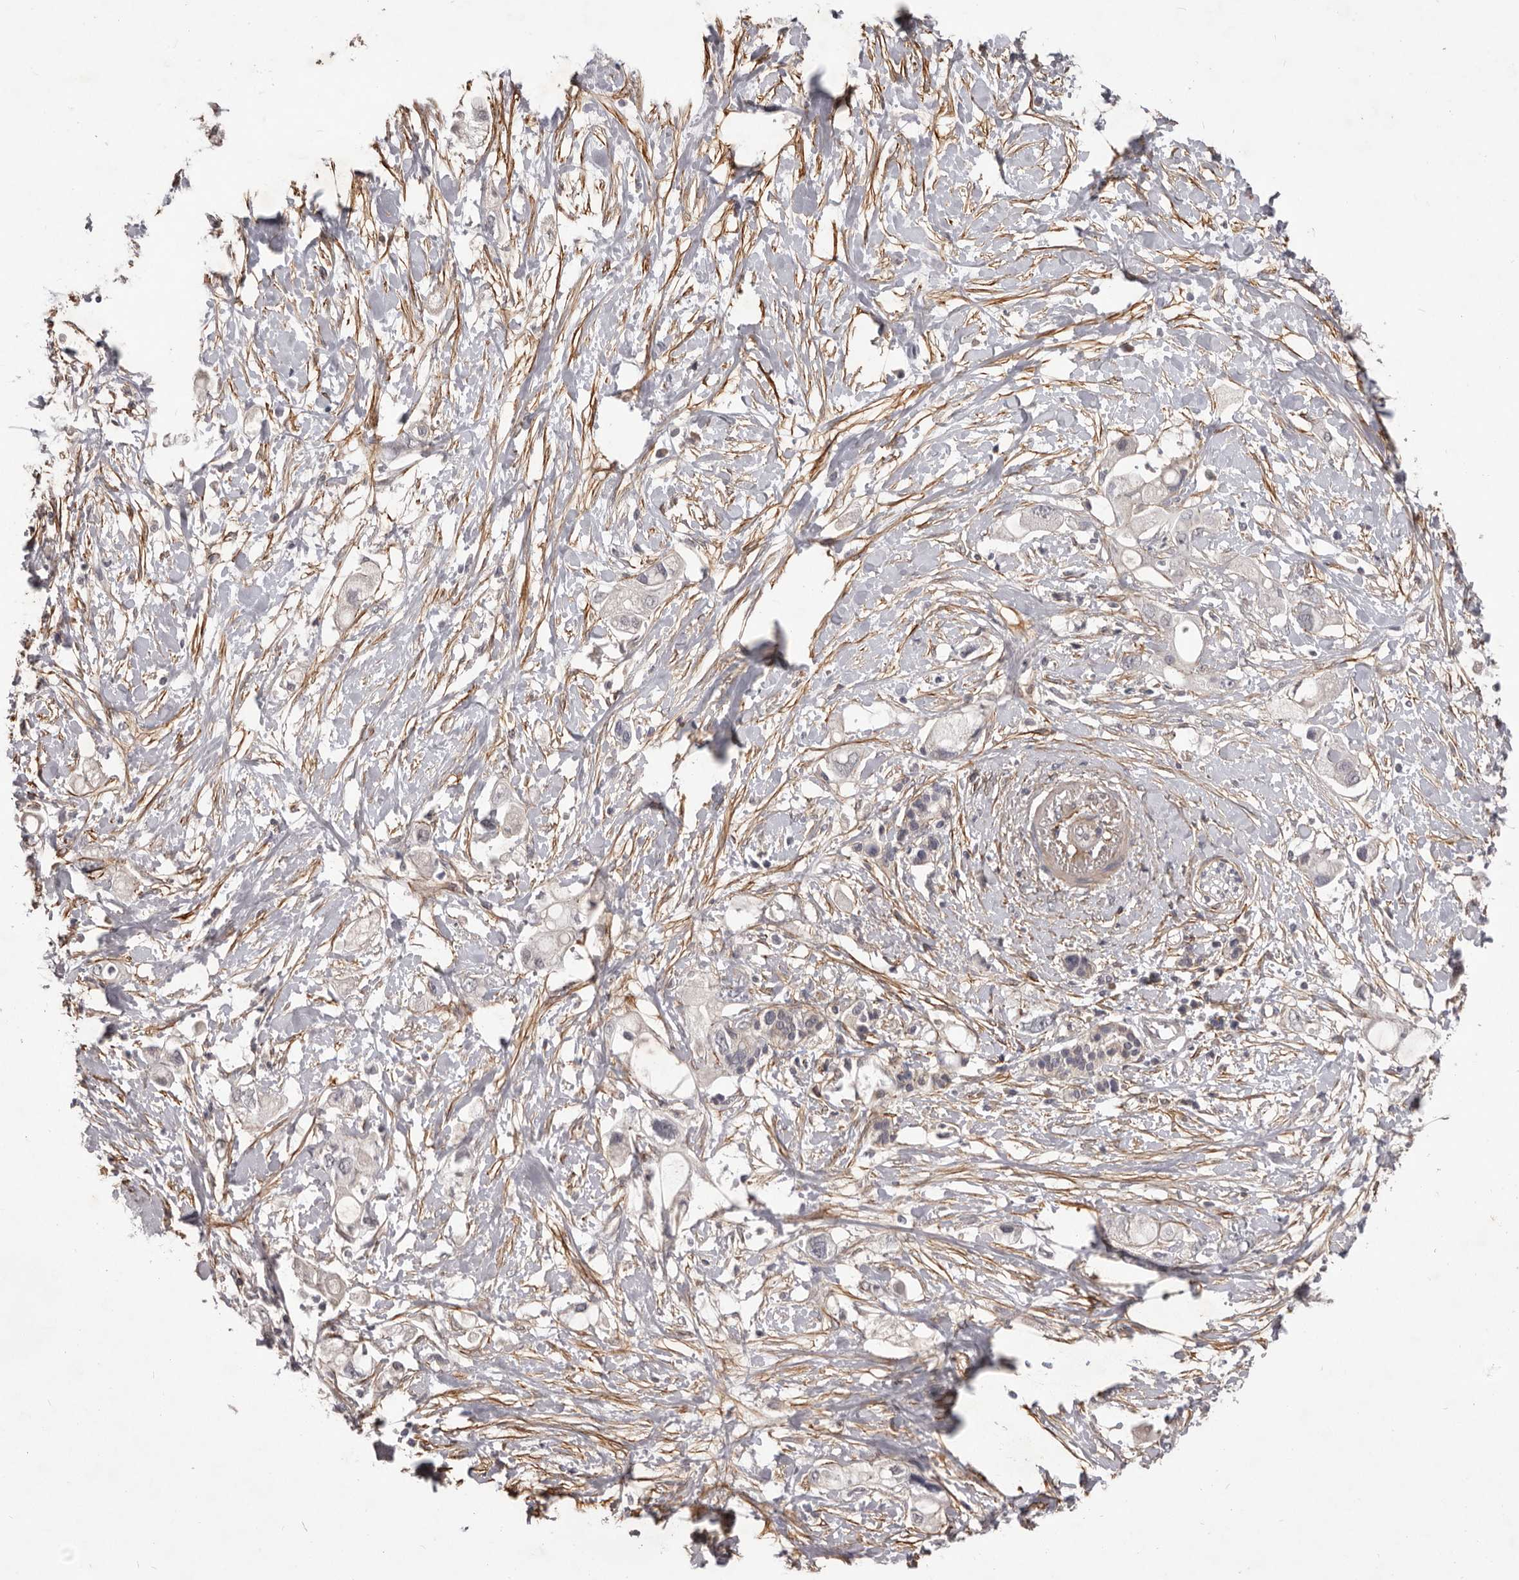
{"staining": {"intensity": "negative", "quantity": "none", "location": "none"}, "tissue": "pancreatic cancer", "cell_type": "Tumor cells", "image_type": "cancer", "snomed": [{"axis": "morphology", "description": "Adenocarcinoma, NOS"}, {"axis": "topography", "description": "Pancreas"}], "caption": "Immunohistochemistry image of adenocarcinoma (pancreatic) stained for a protein (brown), which displays no staining in tumor cells.", "gene": "HBS1L", "patient": {"sex": "female", "age": 56}}